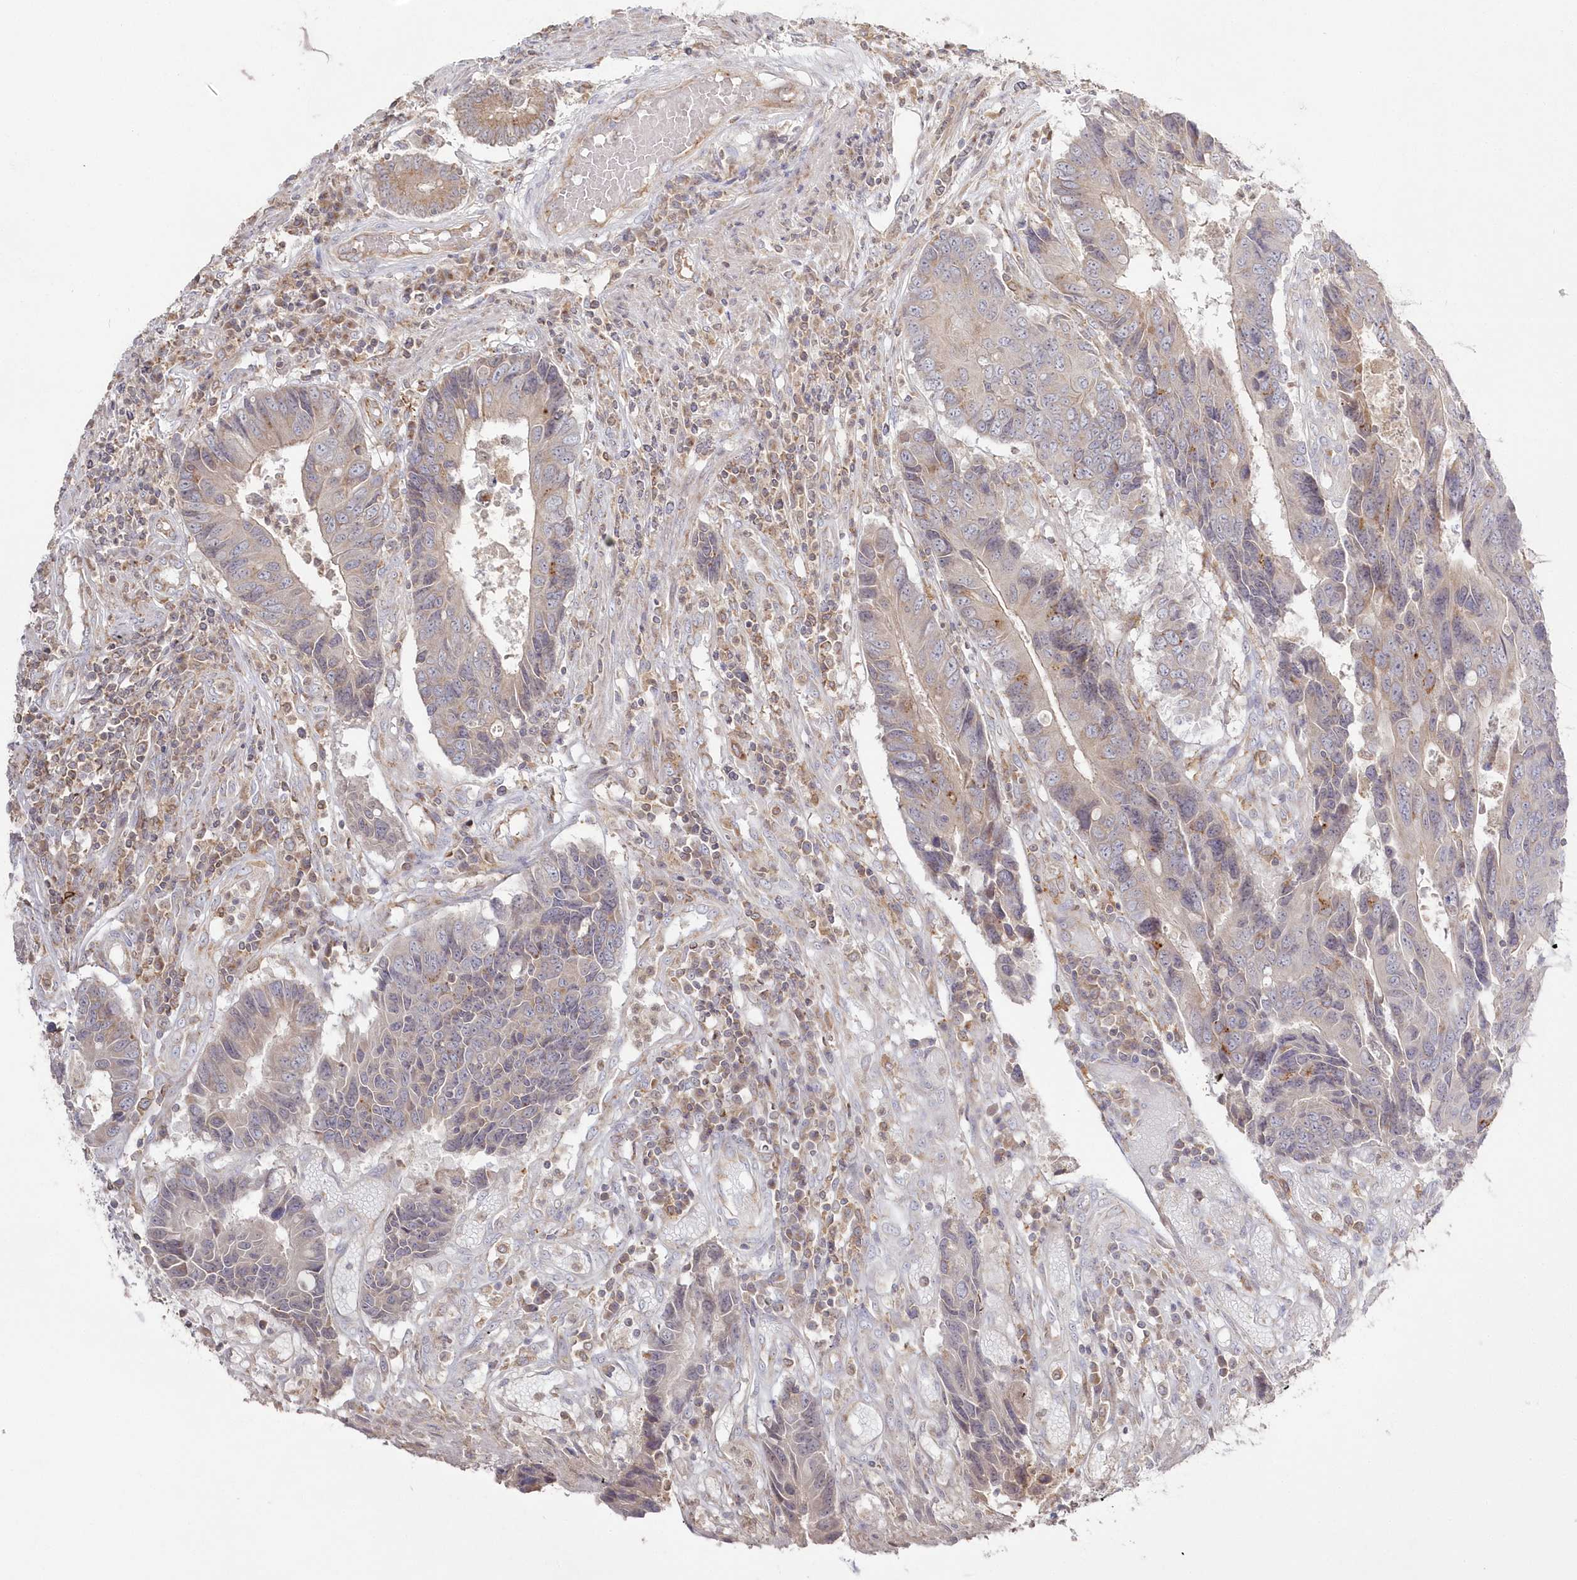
{"staining": {"intensity": "weak", "quantity": "<25%", "location": "cytoplasmic/membranous"}, "tissue": "colorectal cancer", "cell_type": "Tumor cells", "image_type": "cancer", "snomed": [{"axis": "morphology", "description": "Adenocarcinoma, NOS"}, {"axis": "topography", "description": "Rectum"}], "caption": "Human colorectal adenocarcinoma stained for a protein using IHC demonstrates no positivity in tumor cells.", "gene": "ARSB", "patient": {"sex": "male", "age": 84}}